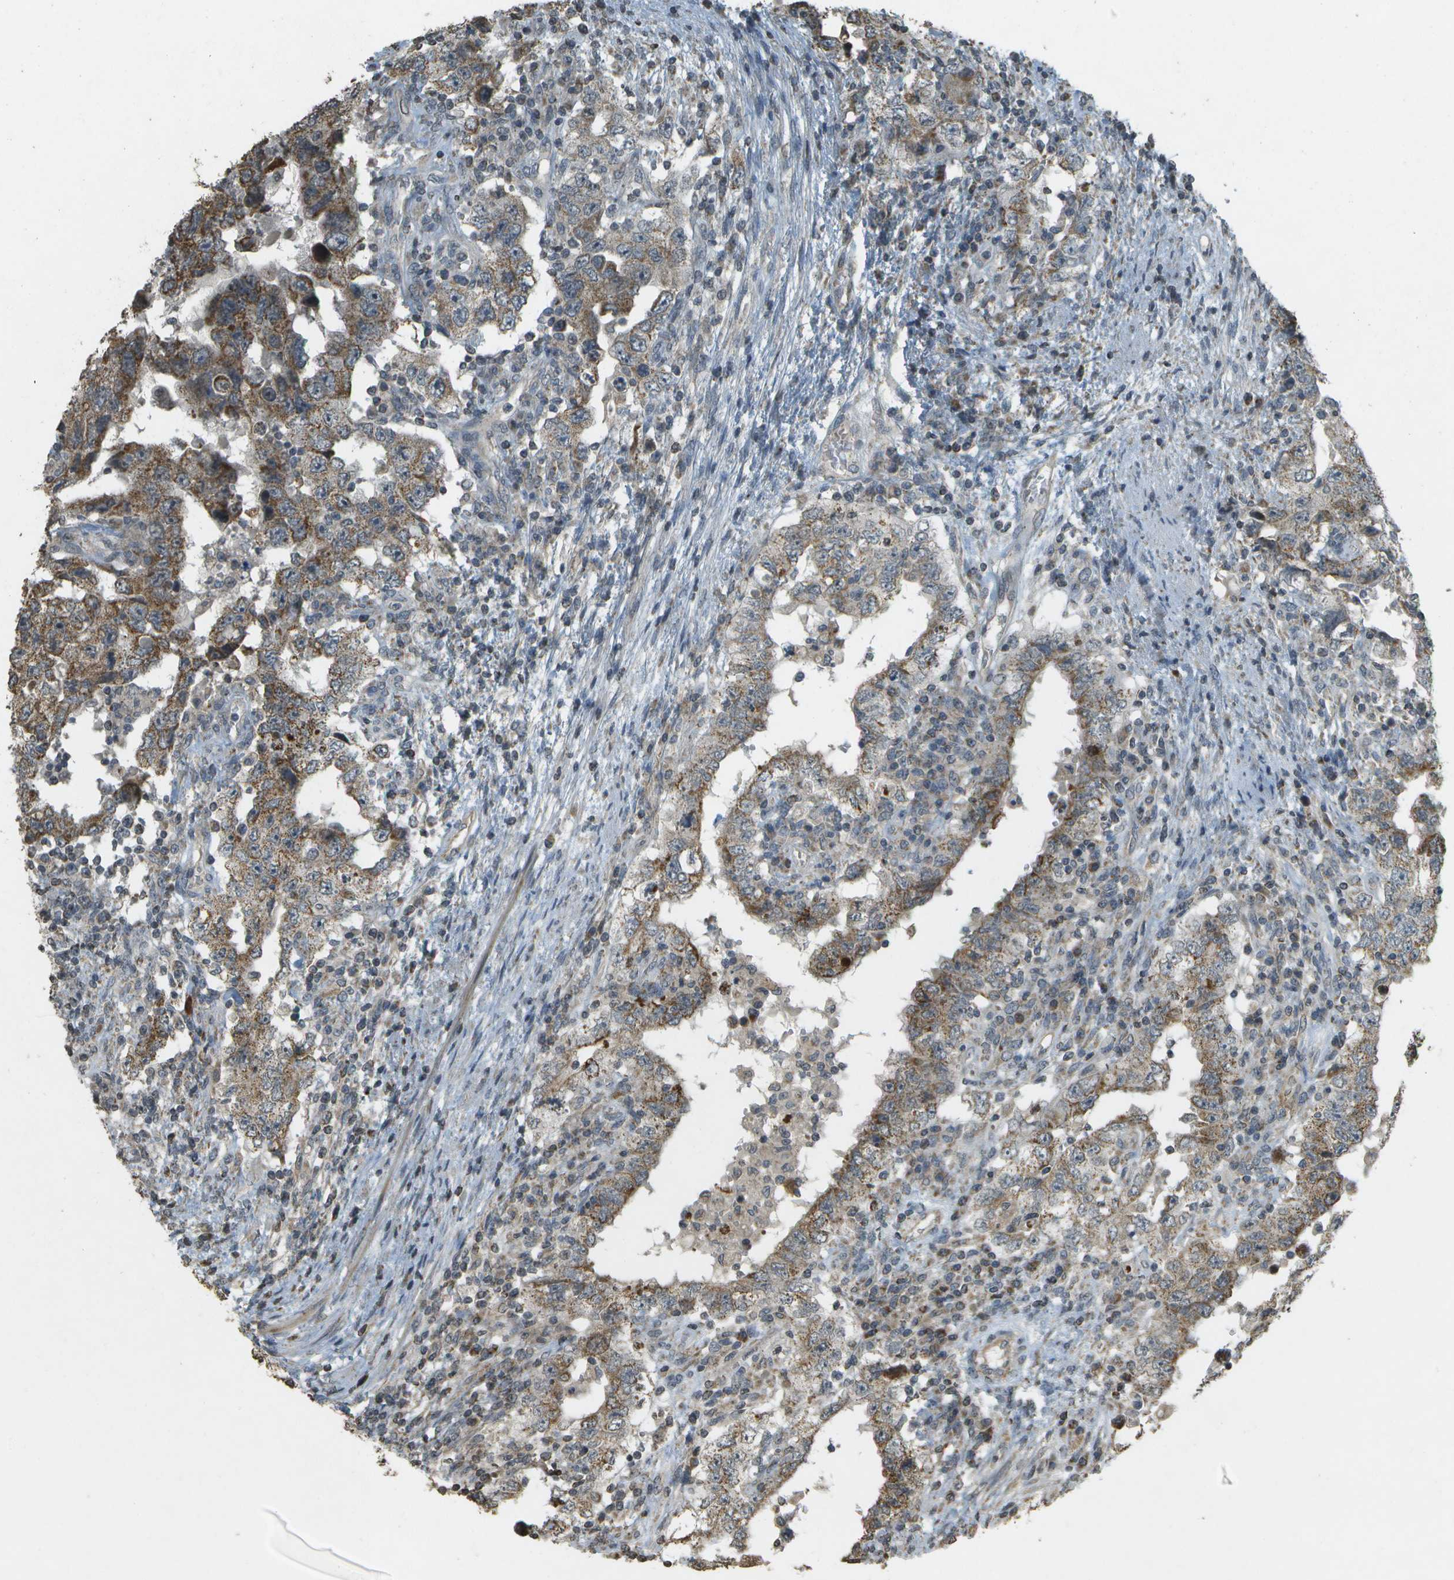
{"staining": {"intensity": "moderate", "quantity": ">75%", "location": "cytoplasmic/membranous"}, "tissue": "testis cancer", "cell_type": "Tumor cells", "image_type": "cancer", "snomed": [{"axis": "morphology", "description": "Carcinoma, Embryonal, NOS"}, {"axis": "topography", "description": "Testis"}], "caption": "Tumor cells display medium levels of moderate cytoplasmic/membranous expression in approximately >75% of cells in embryonal carcinoma (testis).", "gene": "RAB21", "patient": {"sex": "male", "age": 26}}